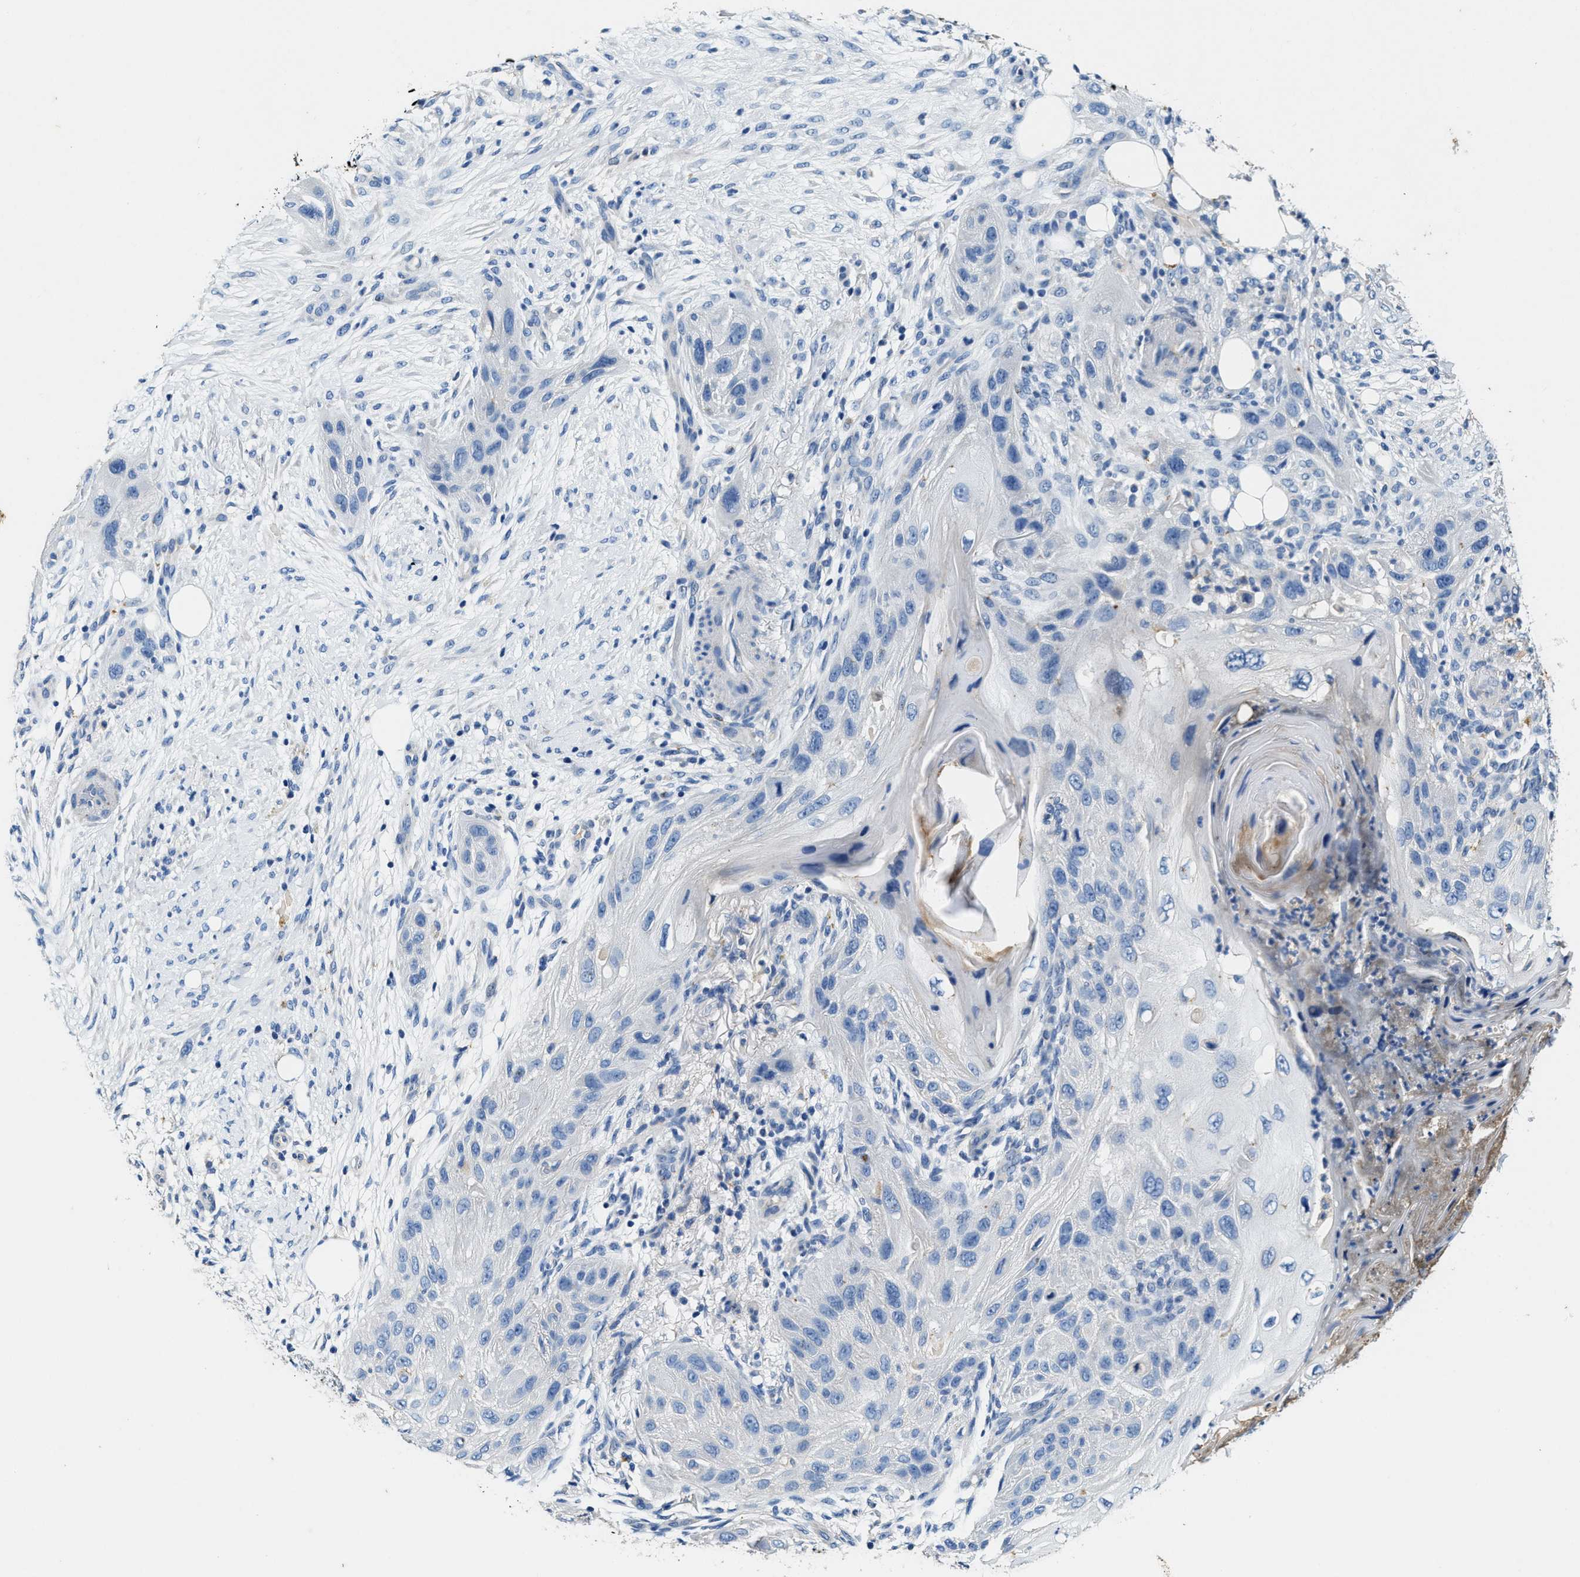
{"staining": {"intensity": "negative", "quantity": "none", "location": "none"}, "tissue": "skin cancer", "cell_type": "Tumor cells", "image_type": "cancer", "snomed": [{"axis": "morphology", "description": "Squamous cell carcinoma, NOS"}, {"axis": "topography", "description": "Skin"}], "caption": "Immunohistochemical staining of skin cancer (squamous cell carcinoma) demonstrates no significant expression in tumor cells.", "gene": "SLC25A25", "patient": {"sex": "female", "age": 77}}